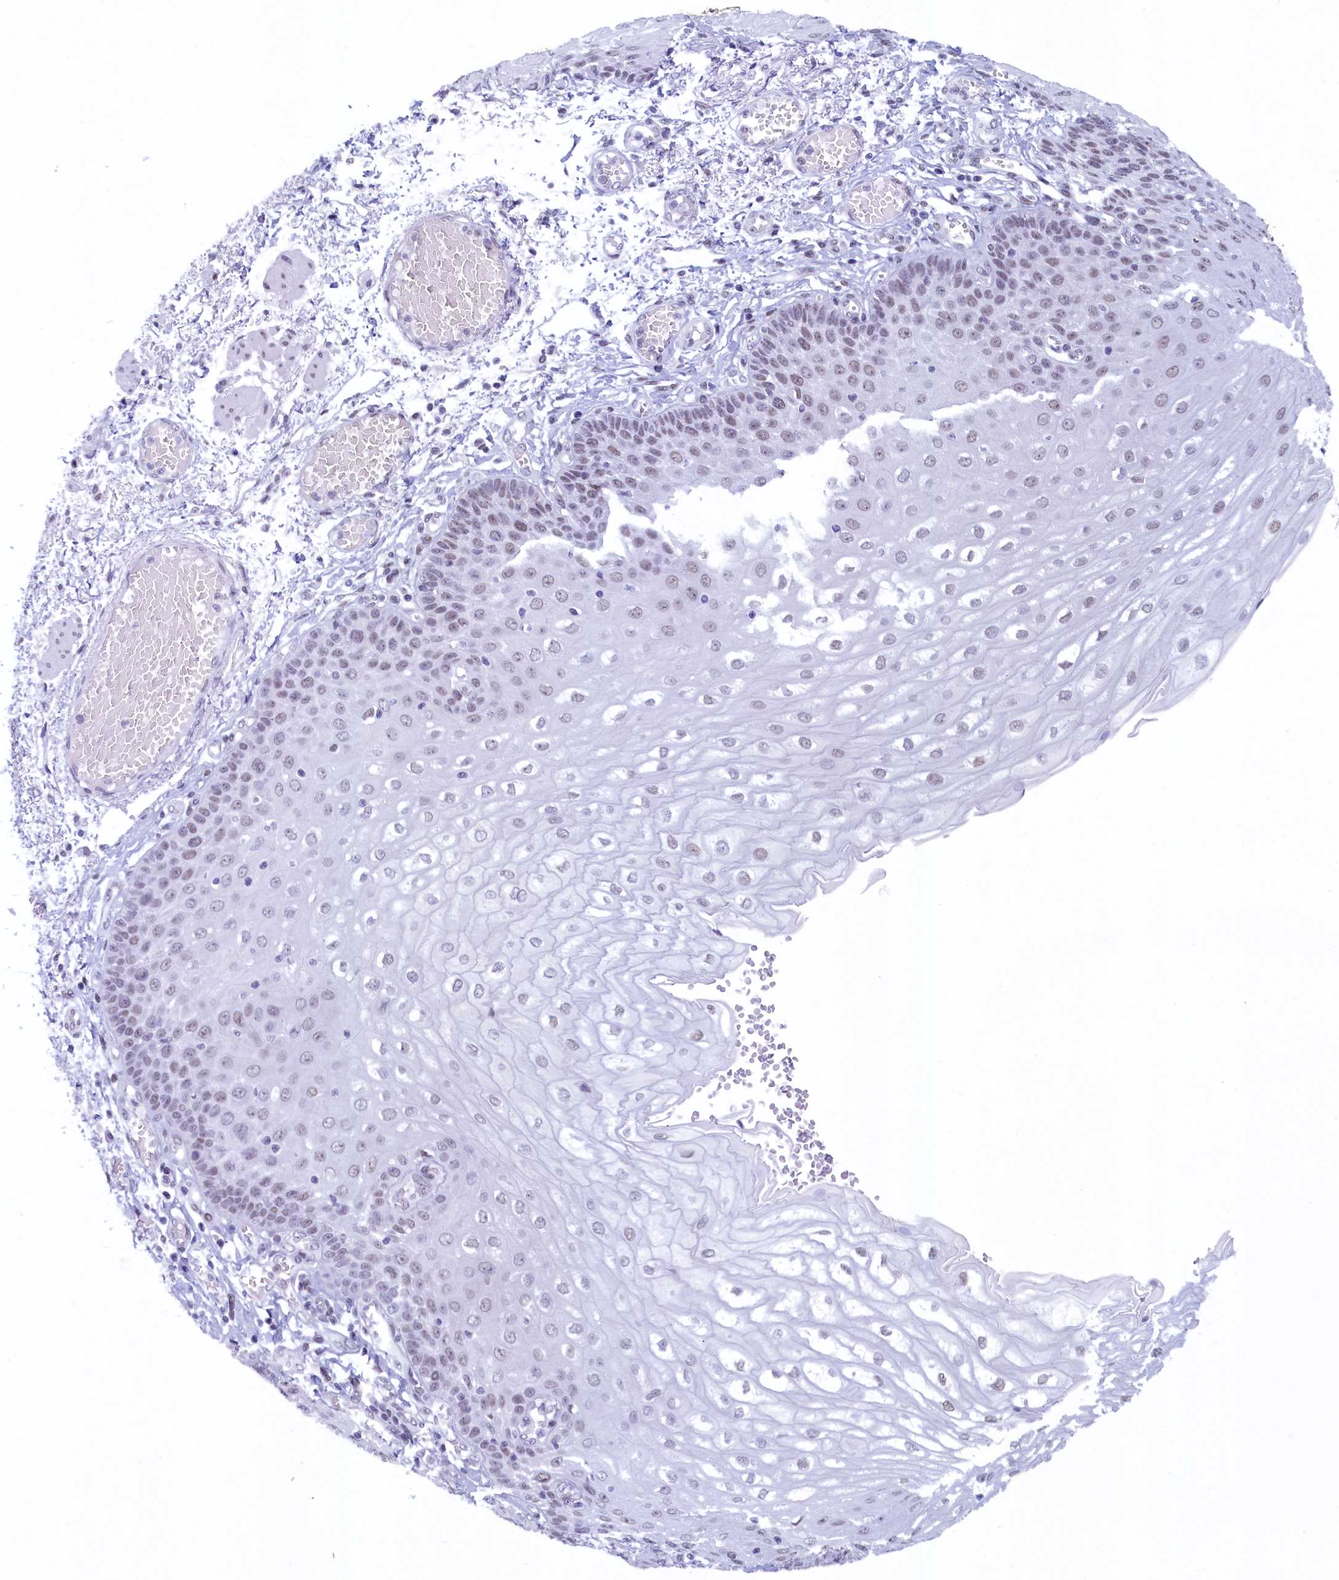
{"staining": {"intensity": "weak", "quantity": "25%-75%", "location": "nuclear"}, "tissue": "esophagus", "cell_type": "Squamous epithelial cells", "image_type": "normal", "snomed": [{"axis": "morphology", "description": "Normal tissue, NOS"}, {"axis": "topography", "description": "Esophagus"}], "caption": "This image displays IHC staining of normal esophagus, with low weak nuclear positivity in about 25%-75% of squamous epithelial cells.", "gene": "SUGP2", "patient": {"sex": "male", "age": 81}}